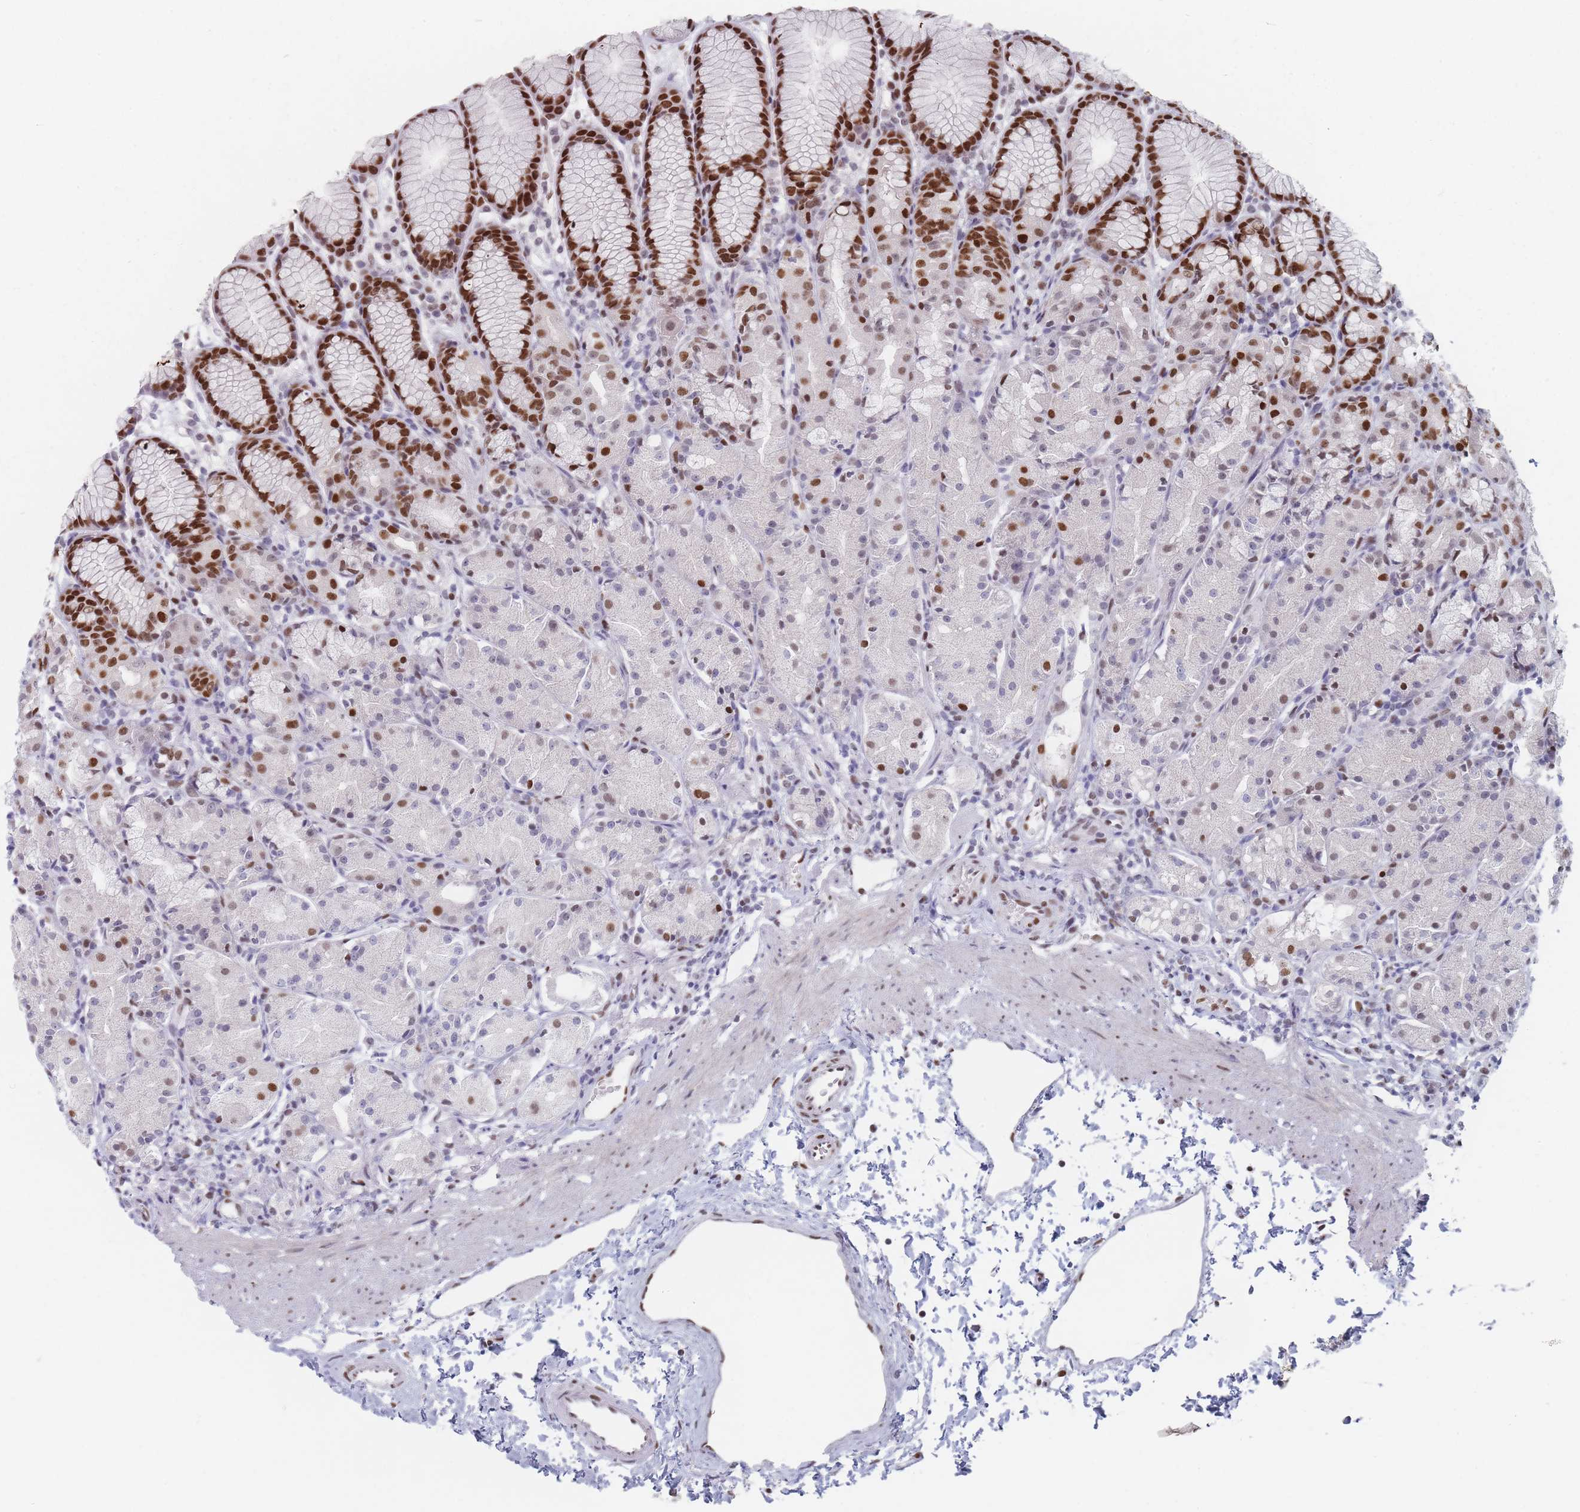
{"staining": {"intensity": "strong", "quantity": "25%-75%", "location": "nuclear"}, "tissue": "stomach", "cell_type": "Glandular cells", "image_type": "normal", "snomed": [{"axis": "morphology", "description": "Normal tissue, NOS"}, {"axis": "topography", "description": "Stomach, upper"}], "caption": "Stomach stained with IHC shows strong nuclear staining in approximately 25%-75% of glandular cells.", "gene": "SAFB2", "patient": {"sex": "male", "age": 47}}